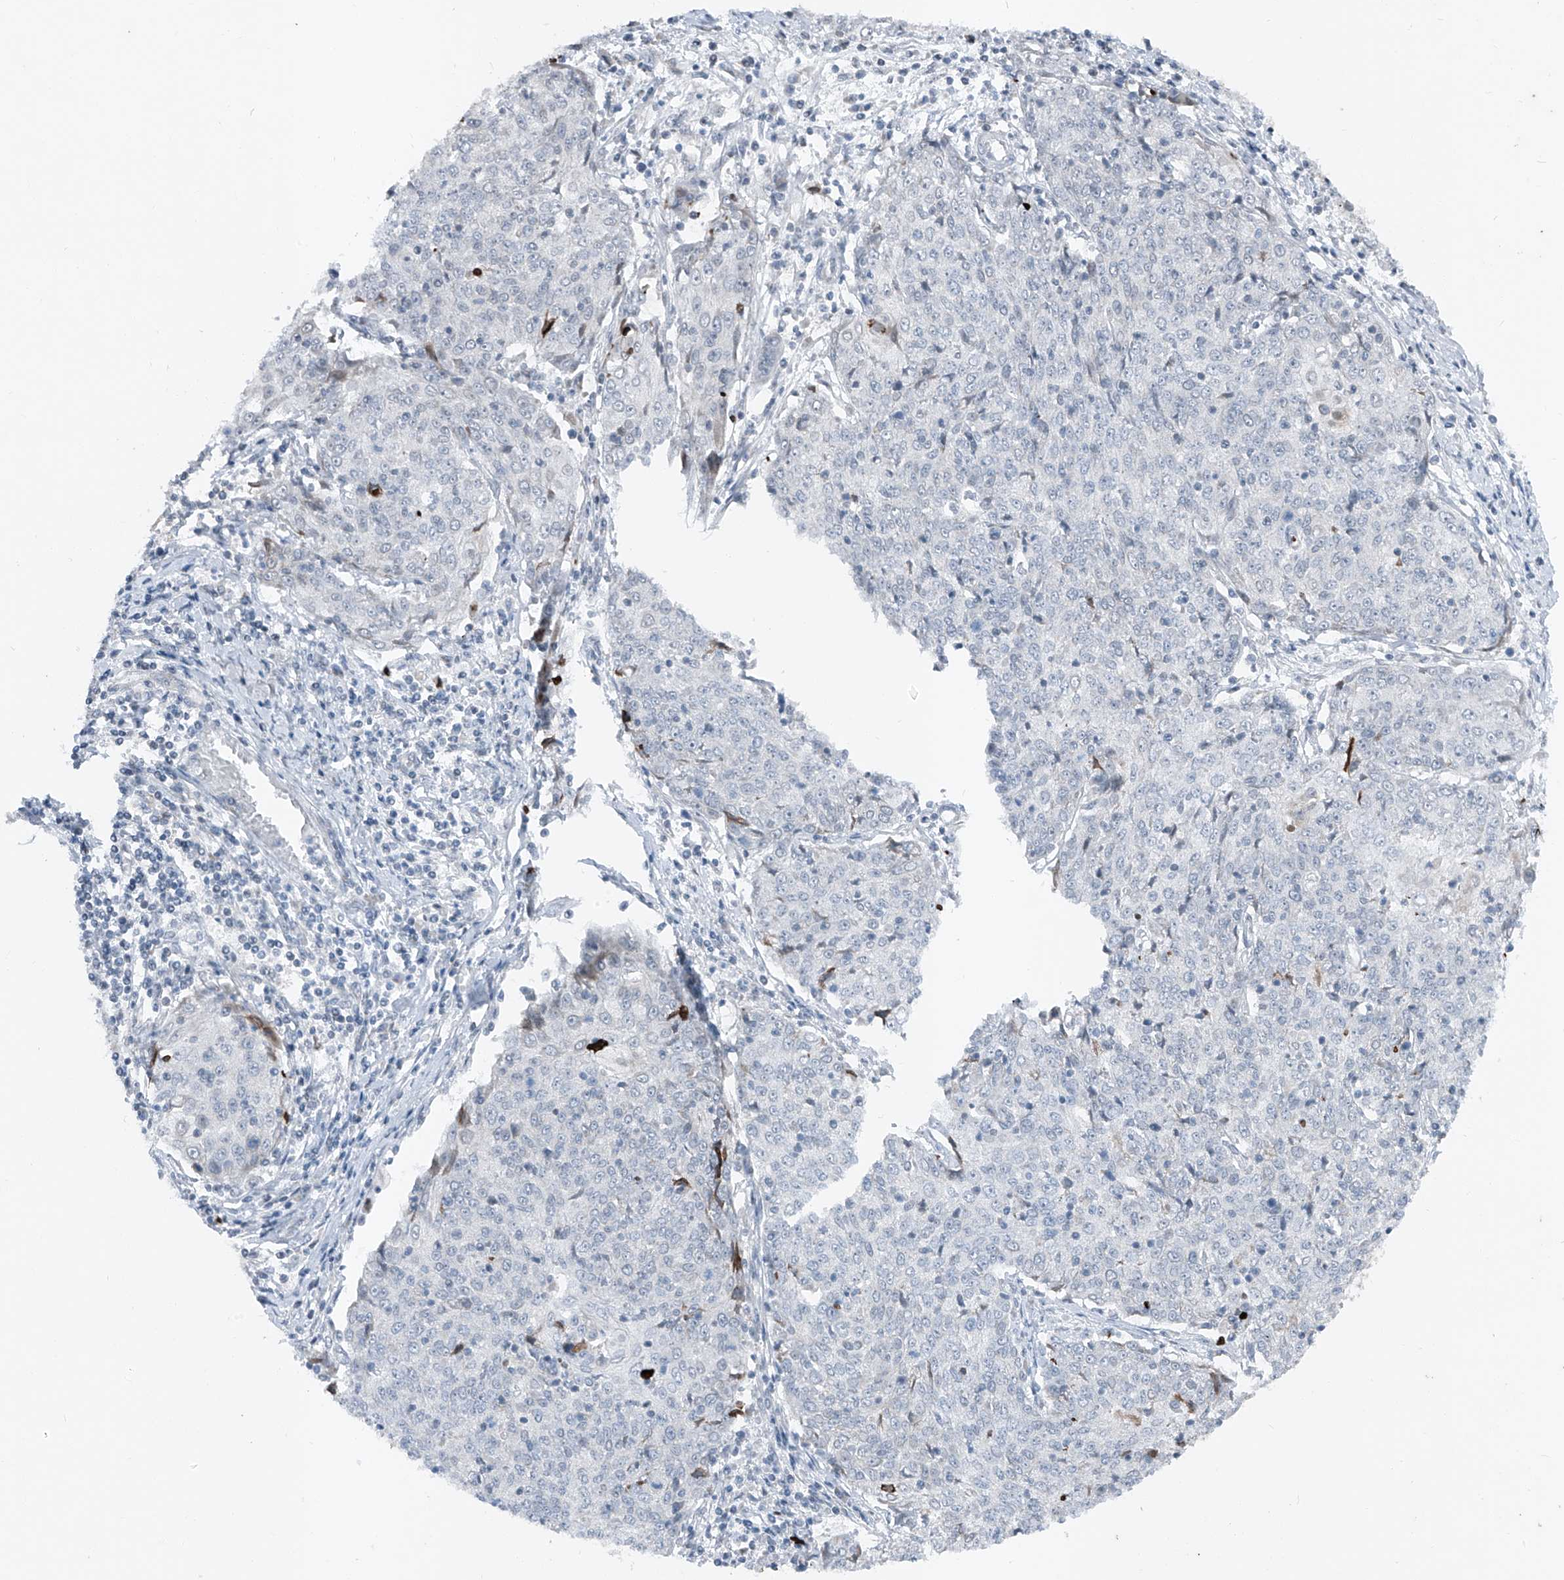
{"staining": {"intensity": "negative", "quantity": "none", "location": "none"}, "tissue": "cervical cancer", "cell_type": "Tumor cells", "image_type": "cancer", "snomed": [{"axis": "morphology", "description": "Squamous cell carcinoma, NOS"}, {"axis": "topography", "description": "Cervix"}], "caption": "High magnification brightfield microscopy of squamous cell carcinoma (cervical) stained with DAB (3,3'-diaminobenzidine) (brown) and counterstained with hematoxylin (blue): tumor cells show no significant expression.", "gene": "DYRK1B", "patient": {"sex": "female", "age": 48}}